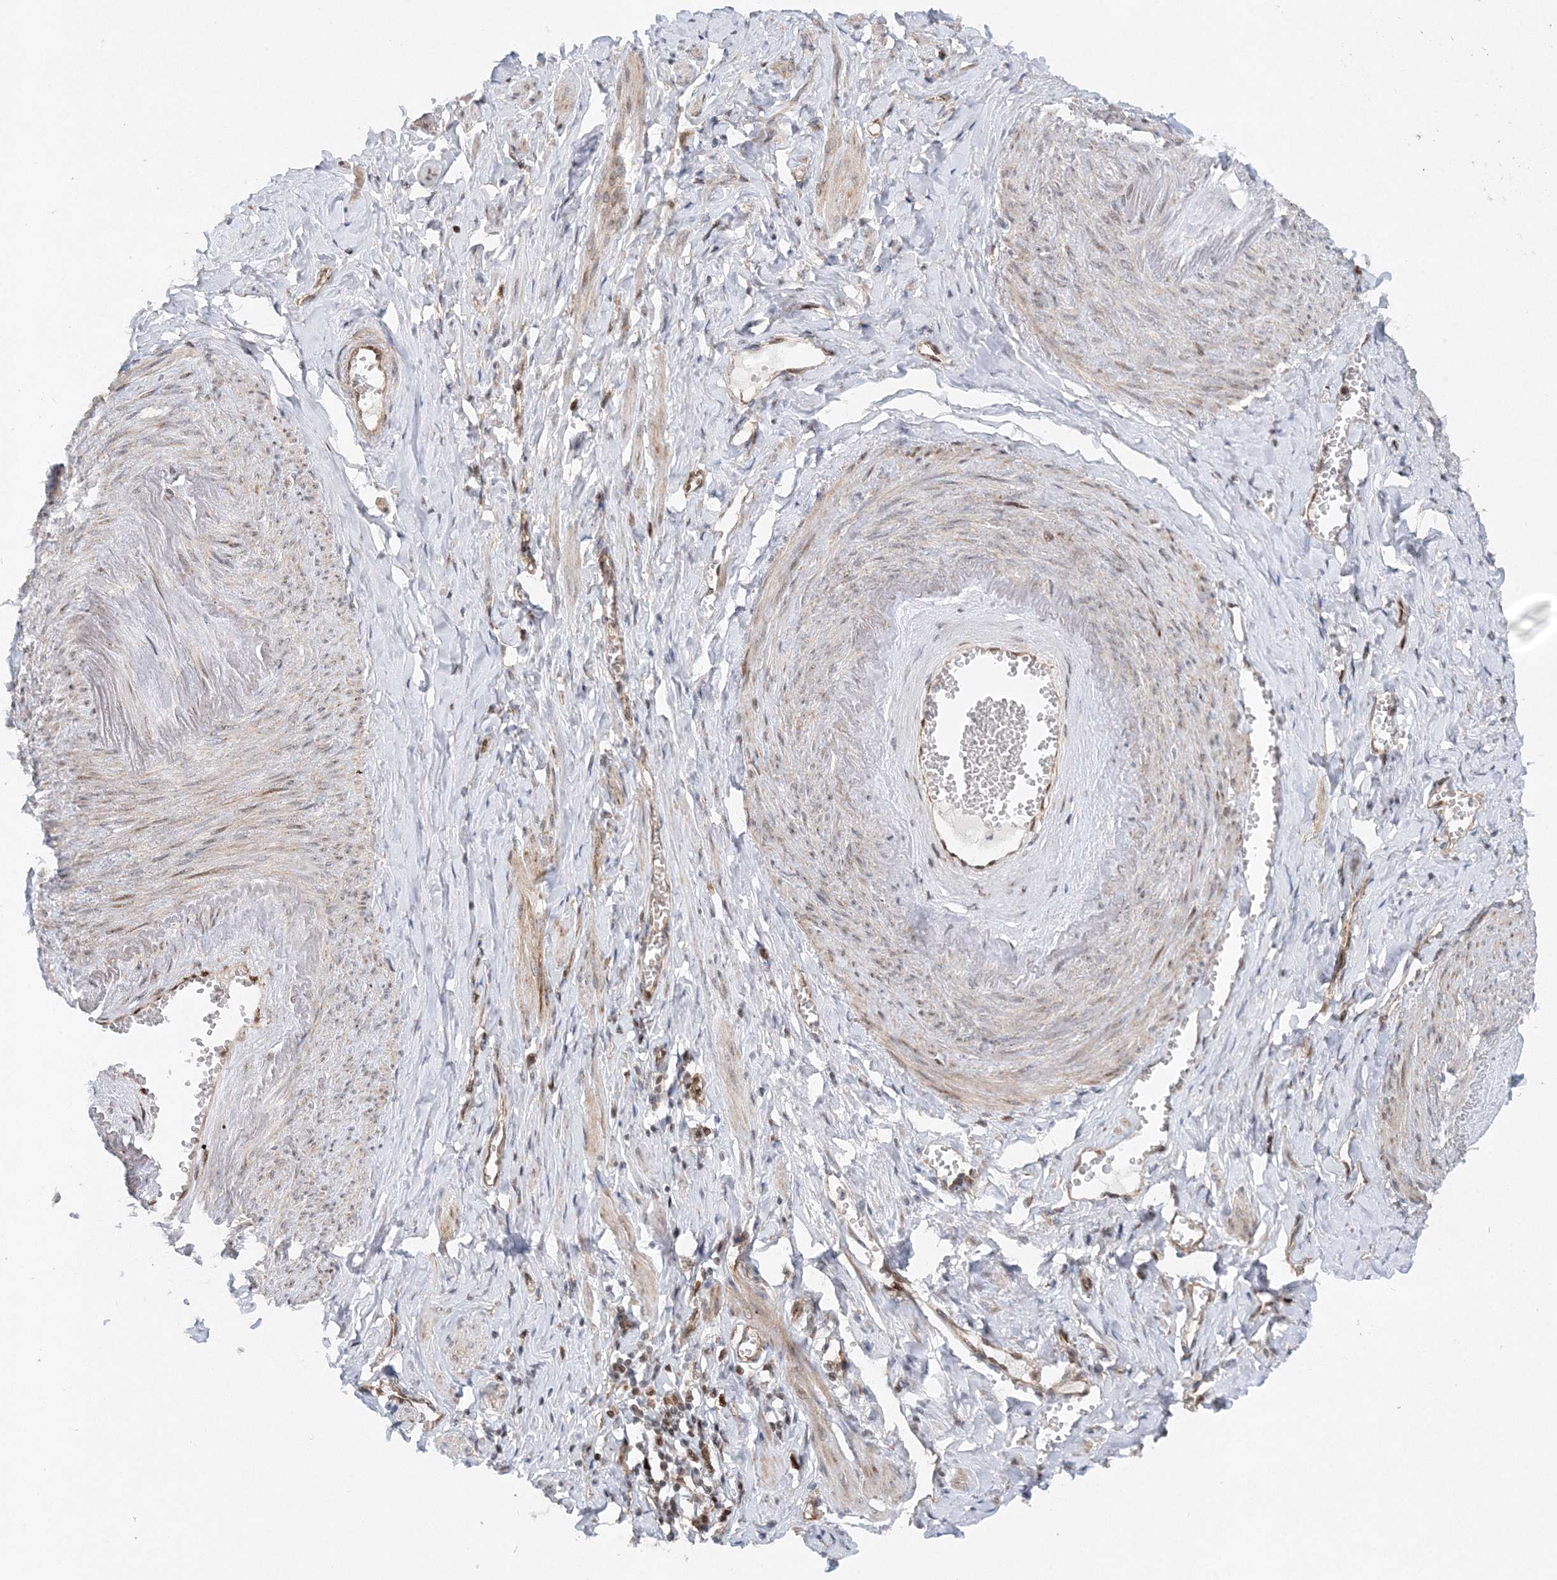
{"staining": {"intensity": "negative", "quantity": "none", "location": "none"}, "tissue": "adipose tissue", "cell_type": "Adipocytes", "image_type": "normal", "snomed": [{"axis": "morphology", "description": "Normal tissue, NOS"}, {"axis": "topography", "description": "Vascular tissue"}, {"axis": "topography", "description": "Fallopian tube"}, {"axis": "topography", "description": "Ovary"}], "caption": "Immunohistochemistry (IHC) image of normal adipose tissue: human adipose tissue stained with DAB (3,3'-diaminobenzidine) exhibits no significant protein positivity in adipocytes. (DAB immunohistochemistry (IHC) with hematoxylin counter stain).", "gene": "RAB11FIP2", "patient": {"sex": "female", "age": 67}}